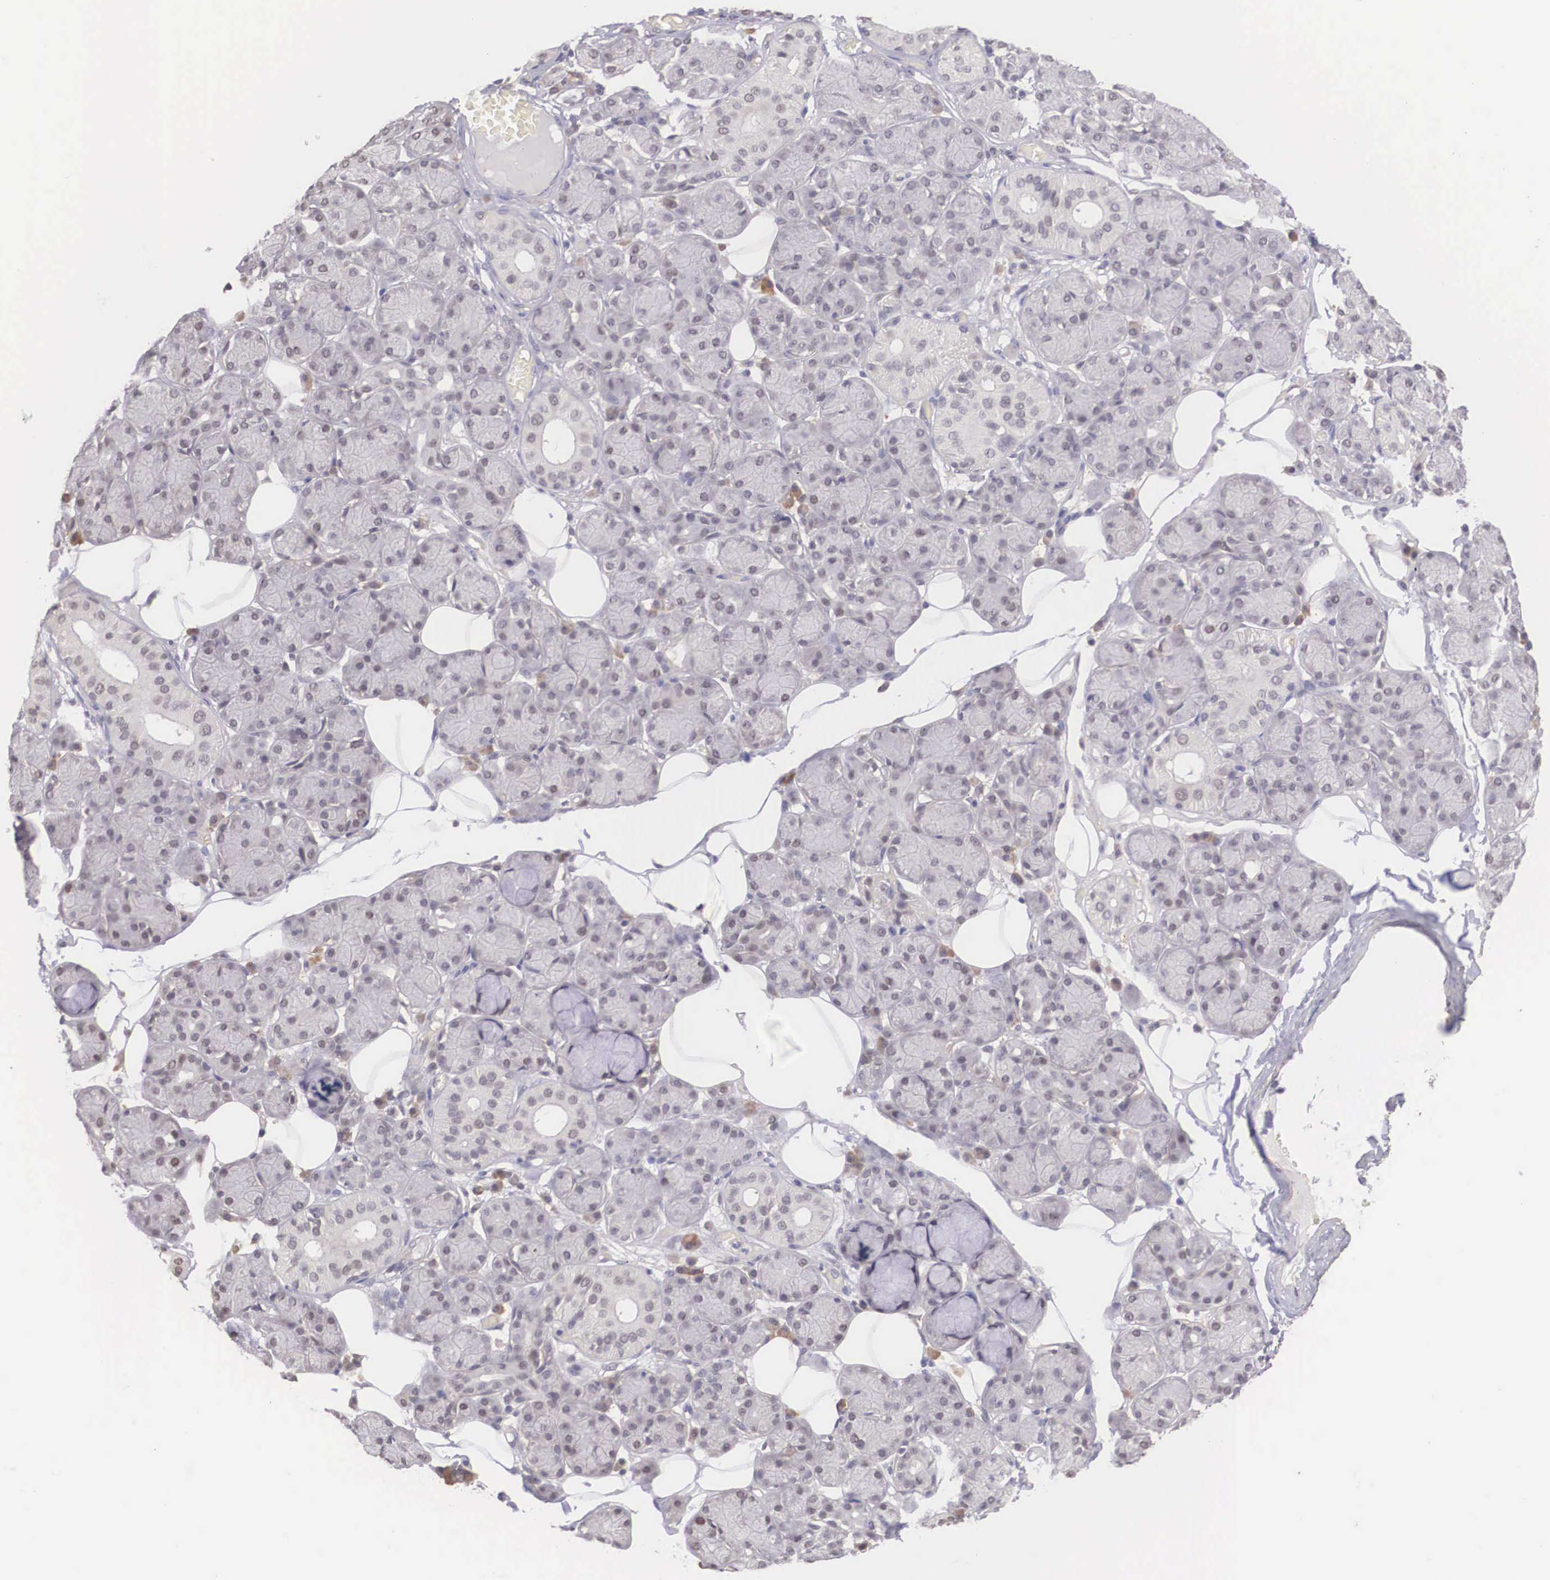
{"staining": {"intensity": "weak", "quantity": "<25%", "location": "nuclear"}, "tissue": "salivary gland", "cell_type": "Glandular cells", "image_type": "normal", "snomed": [{"axis": "morphology", "description": "Normal tissue, NOS"}, {"axis": "topography", "description": "Salivary gland"}], "caption": "Immunohistochemistry histopathology image of benign salivary gland: human salivary gland stained with DAB demonstrates no significant protein positivity in glandular cells.", "gene": "ZNF275", "patient": {"sex": "male", "age": 54}}